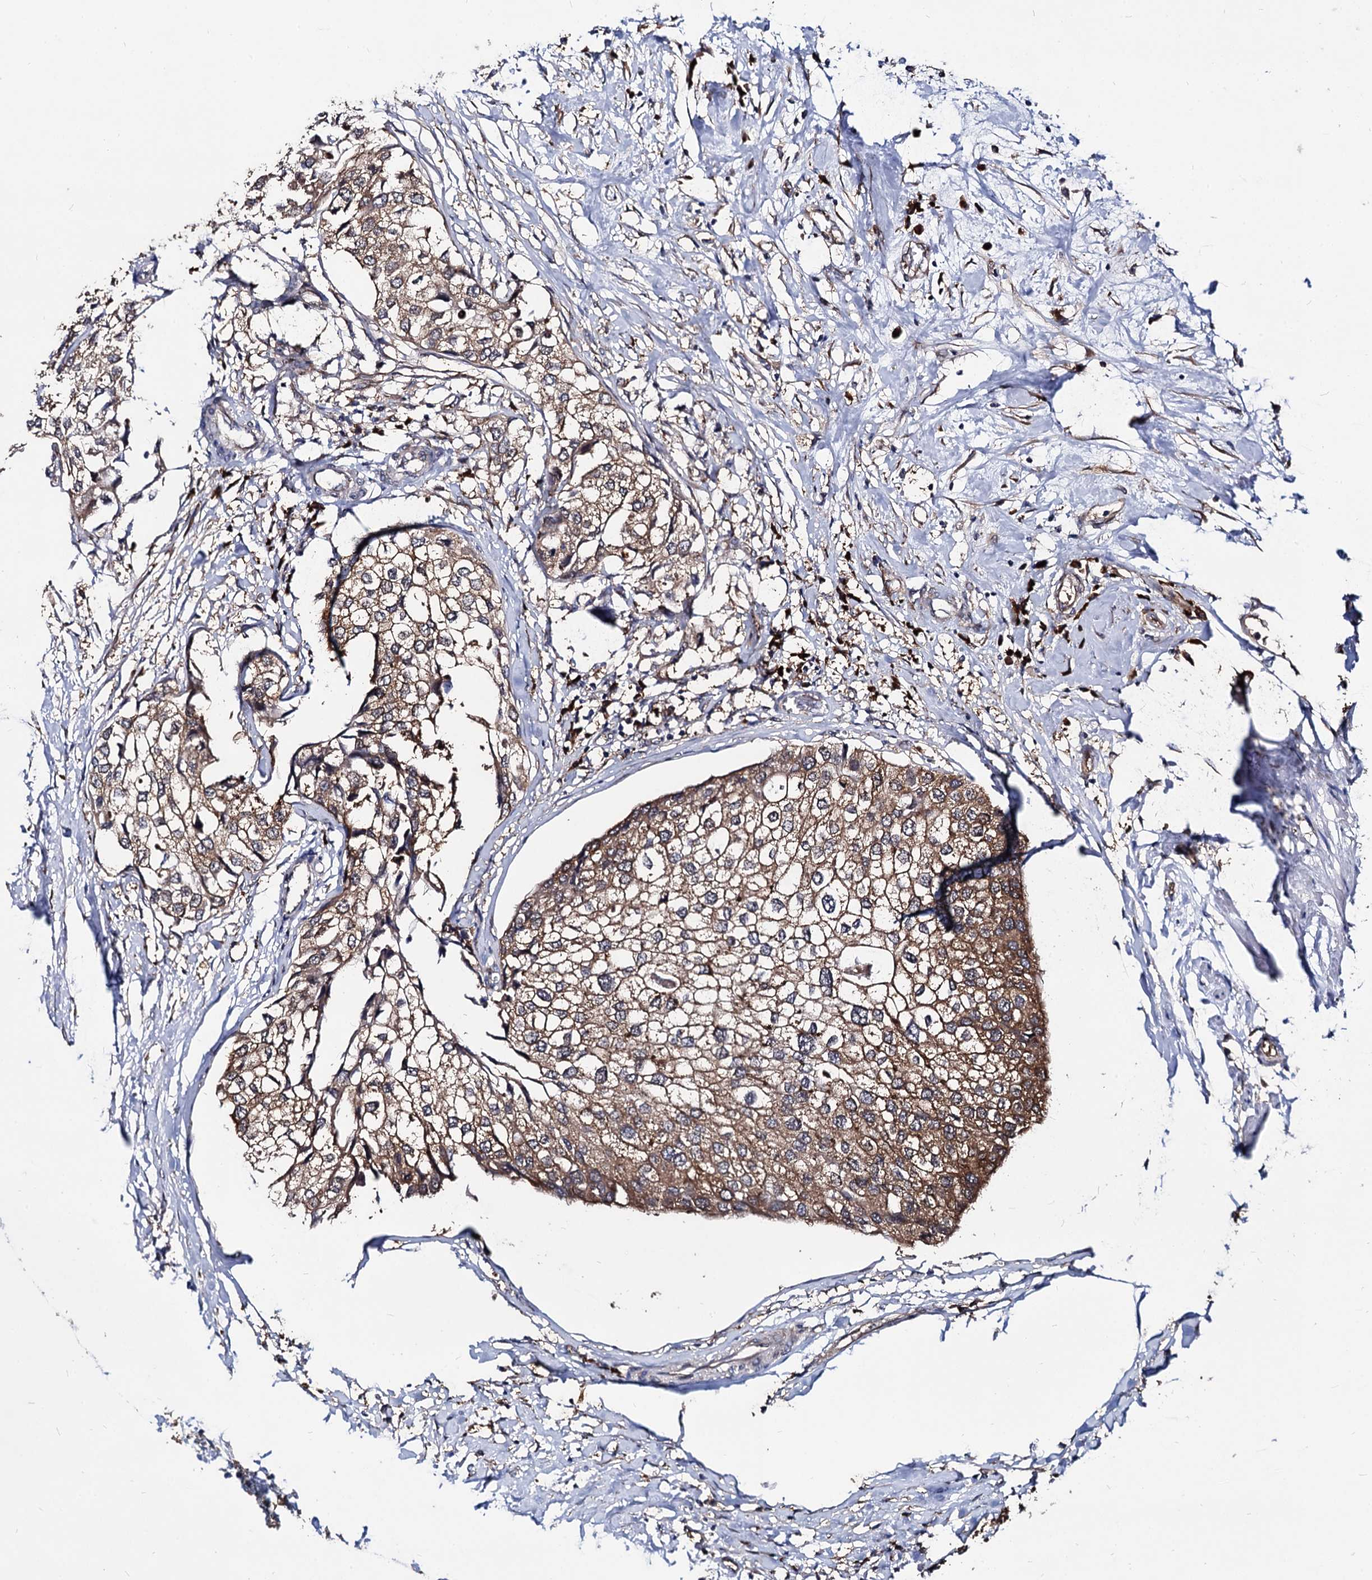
{"staining": {"intensity": "moderate", "quantity": ">75%", "location": "cytoplasmic/membranous"}, "tissue": "urothelial cancer", "cell_type": "Tumor cells", "image_type": "cancer", "snomed": [{"axis": "morphology", "description": "Urothelial carcinoma, High grade"}, {"axis": "topography", "description": "Urinary bladder"}], "caption": "Human high-grade urothelial carcinoma stained with a brown dye exhibits moderate cytoplasmic/membranous positive expression in approximately >75% of tumor cells.", "gene": "NME1", "patient": {"sex": "male", "age": 64}}